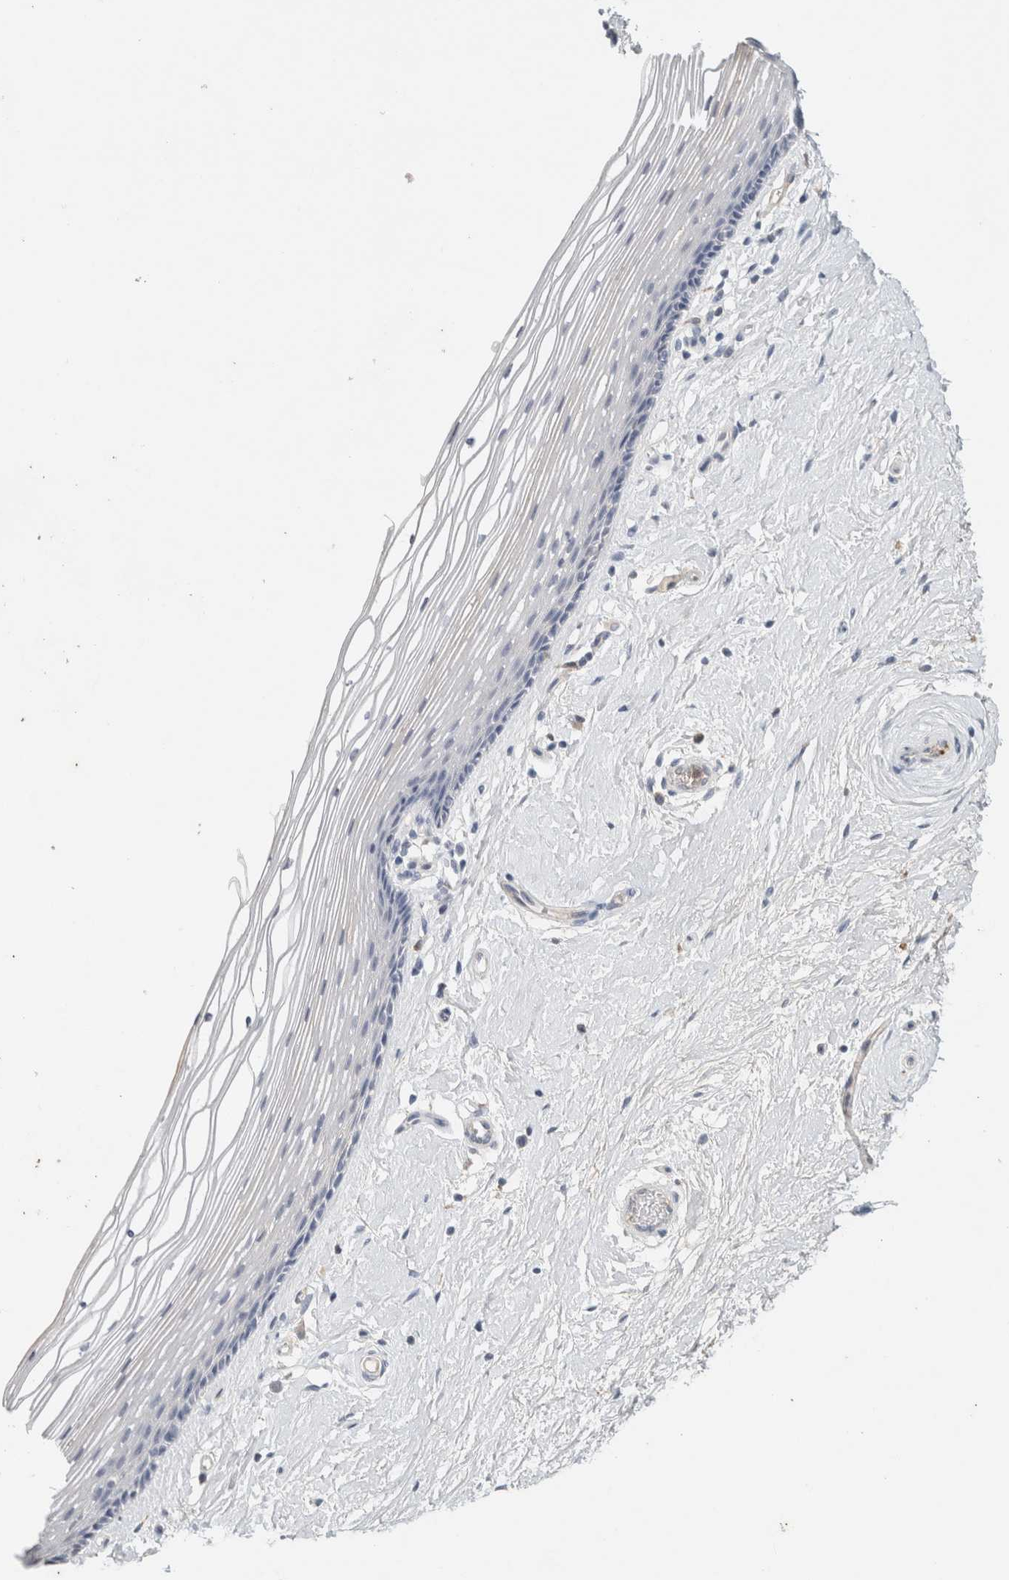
{"staining": {"intensity": "weak", "quantity": "<25%", "location": "cytoplasmic/membranous"}, "tissue": "vagina", "cell_type": "Squamous epithelial cells", "image_type": "normal", "snomed": [{"axis": "morphology", "description": "Normal tissue, NOS"}, {"axis": "topography", "description": "Vagina"}], "caption": "Protein analysis of unremarkable vagina displays no significant positivity in squamous epithelial cells. The staining is performed using DAB (3,3'-diaminobenzidine) brown chromogen with nuclei counter-stained in using hematoxylin.", "gene": "CD36", "patient": {"sex": "female", "age": 46}}